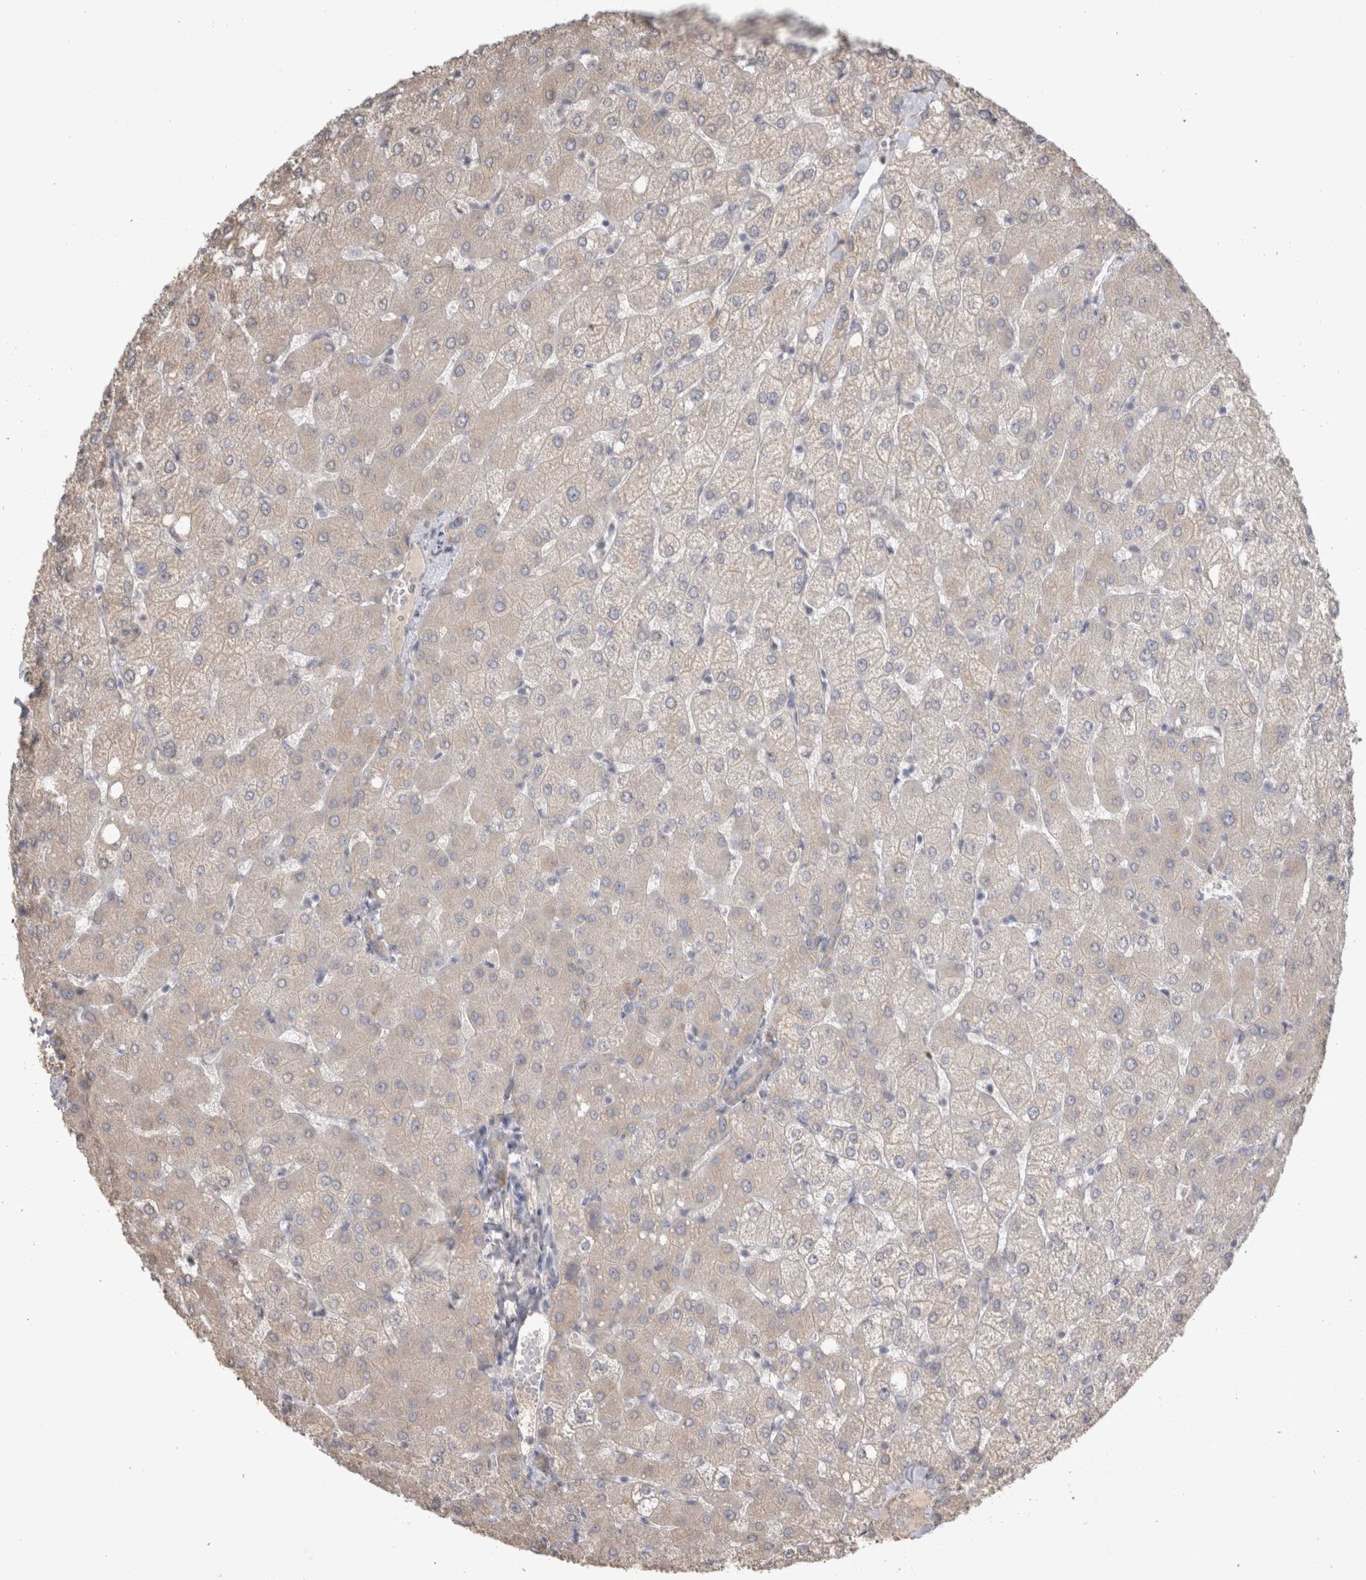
{"staining": {"intensity": "negative", "quantity": "none", "location": "none"}, "tissue": "liver", "cell_type": "Cholangiocytes", "image_type": "normal", "snomed": [{"axis": "morphology", "description": "Normal tissue, NOS"}, {"axis": "topography", "description": "Liver"}], "caption": "DAB immunohistochemical staining of unremarkable liver exhibits no significant expression in cholangiocytes. (DAB IHC, high magnification).", "gene": "NAALADL2", "patient": {"sex": "female", "age": 54}}